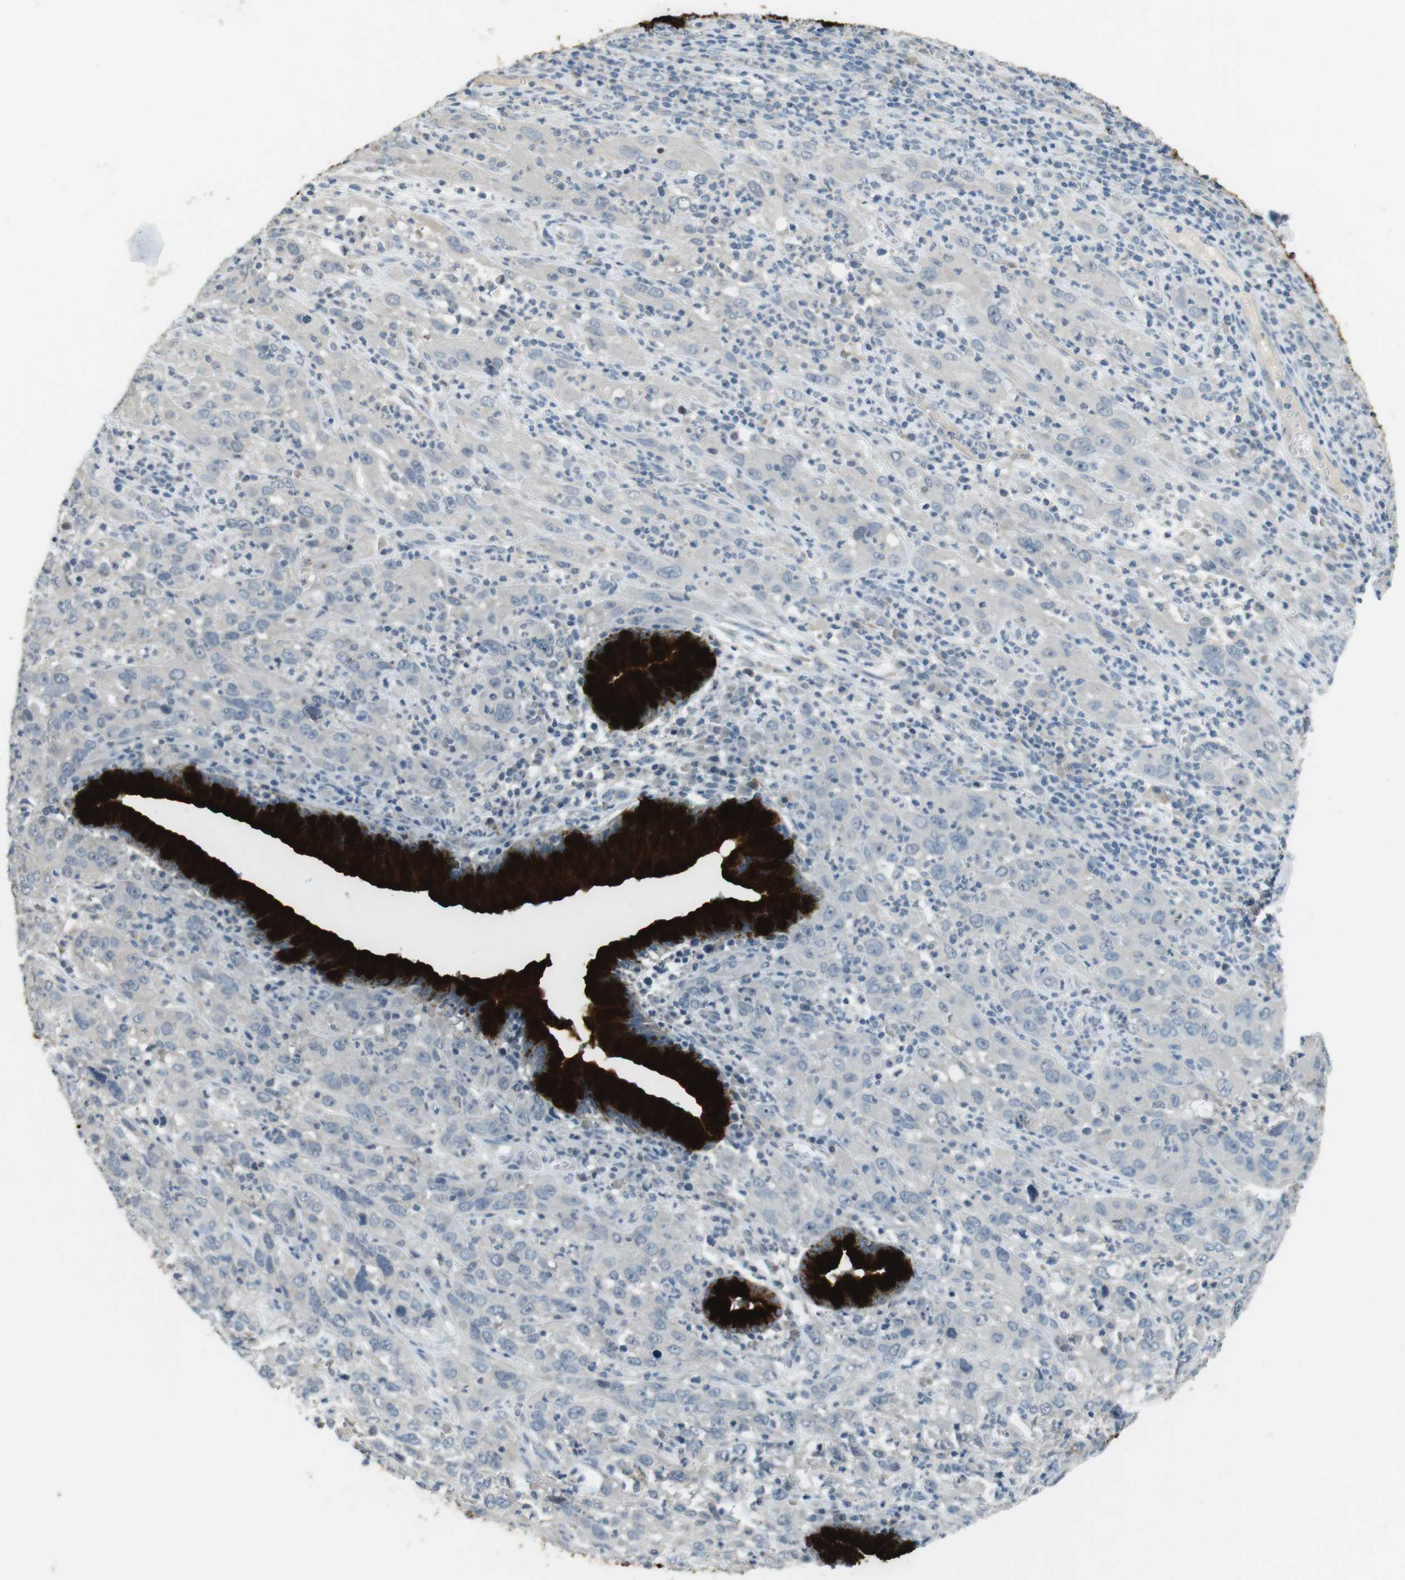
{"staining": {"intensity": "negative", "quantity": "none", "location": "none"}, "tissue": "cervical cancer", "cell_type": "Tumor cells", "image_type": "cancer", "snomed": [{"axis": "morphology", "description": "Squamous cell carcinoma, NOS"}, {"axis": "topography", "description": "Cervix"}], "caption": "Tumor cells show no significant staining in cervical cancer.", "gene": "MUC5B", "patient": {"sex": "female", "age": 32}}